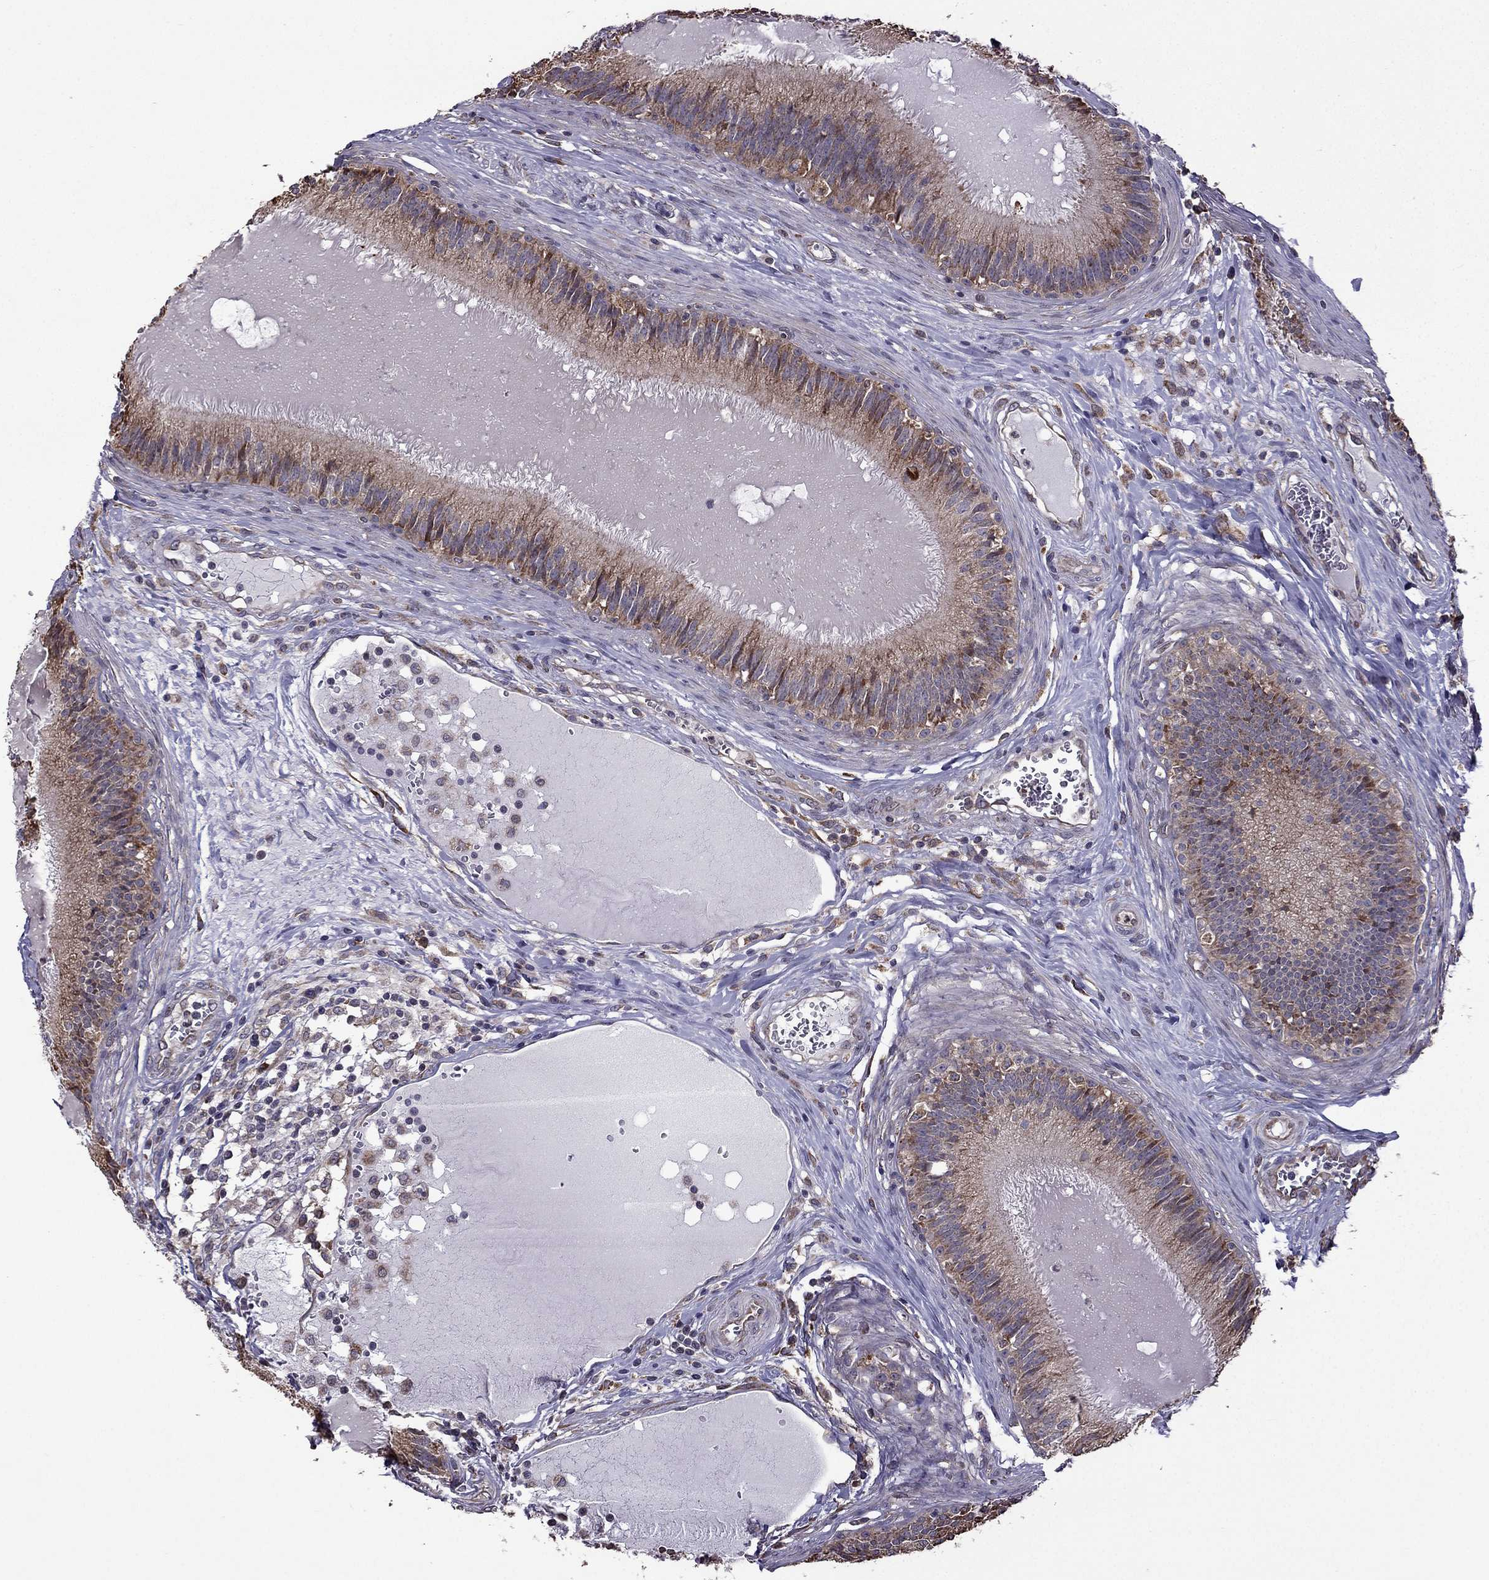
{"staining": {"intensity": "moderate", "quantity": "25%-75%", "location": "cytoplasmic/membranous"}, "tissue": "epididymis", "cell_type": "Glandular cells", "image_type": "normal", "snomed": [{"axis": "morphology", "description": "Normal tissue, NOS"}, {"axis": "topography", "description": "Epididymis"}], "caption": "A medium amount of moderate cytoplasmic/membranous positivity is appreciated in approximately 25%-75% of glandular cells in normal epididymis.", "gene": "IKBIP", "patient": {"sex": "male", "age": 27}}